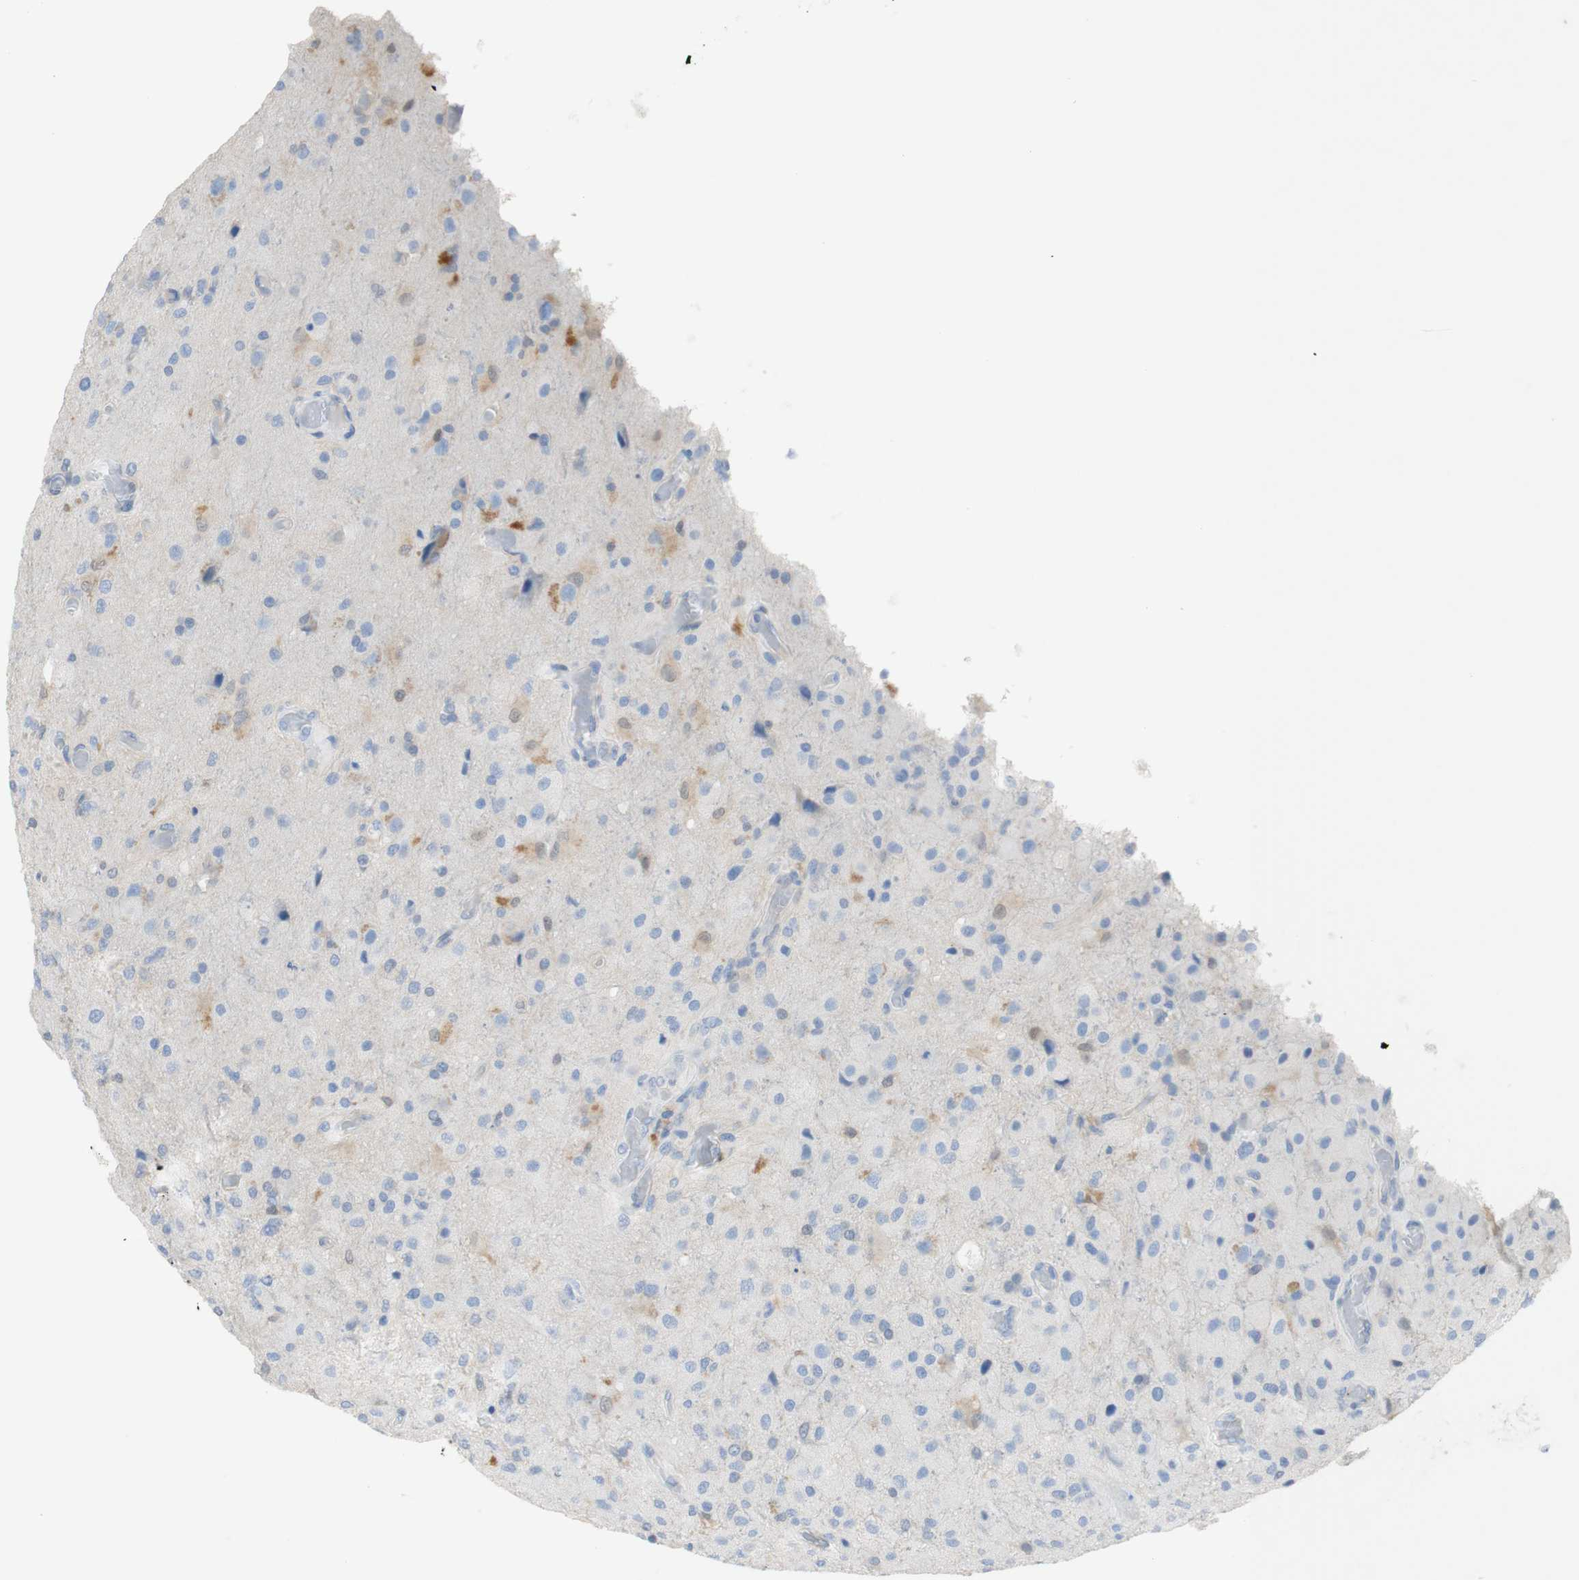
{"staining": {"intensity": "negative", "quantity": "none", "location": "none"}, "tissue": "glioma", "cell_type": "Tumor cells", "image_type": "cancer", "snomed": [{"axis": "morphology", "description": "Normal tissue, NOS"}, {"axis": "morphology", "description": "Glioma, malignant, High grade"}, {"axis": "topography", "description": "Cerebral cortex"}], "caption": "DAB (3,3'-diaminobenzidine) immunohistochemical staining of glioma demonstrates no significant positivity in tumor cells.", "gene": "SELENBP1", "patient": {"sex": "male", "age": 77}}